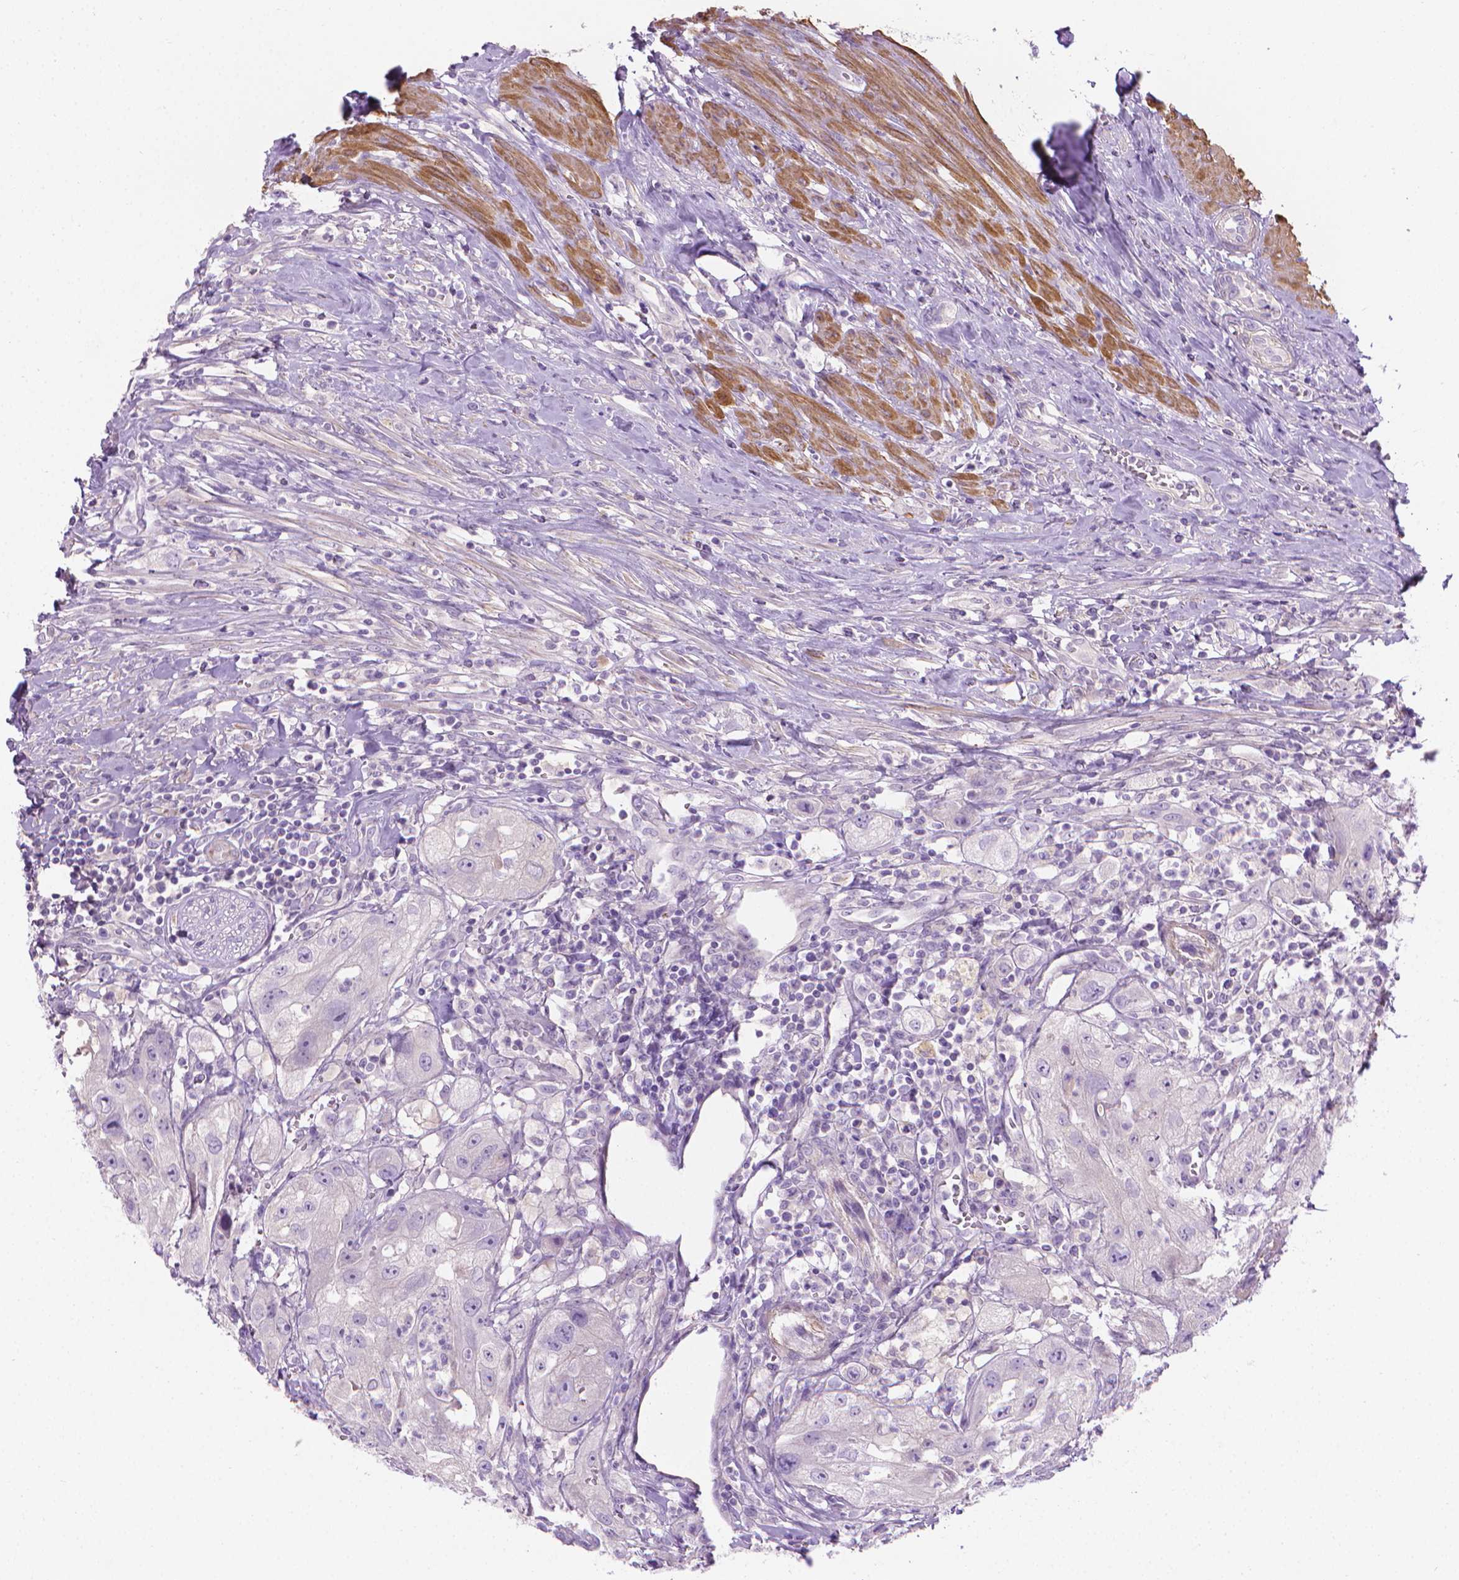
{"staining": {"intensity": "negative", "quantity": "none", "location": "none"}, "tissue": "urothelial cancer", "cell_type": "Tumor cells", "image_type": "cancer", "snomed": [{"axis": "morphology", "description": "Urothelial carcinoma, High grade"}, {"axis": "topography", "description": "Urinary bladder"}], "caption": "Tumor cells show no significant protein staining in urothelial carcinoma (high-grade).", "gene": "FASN", "patient": {"sex": "male", "age": 79}}